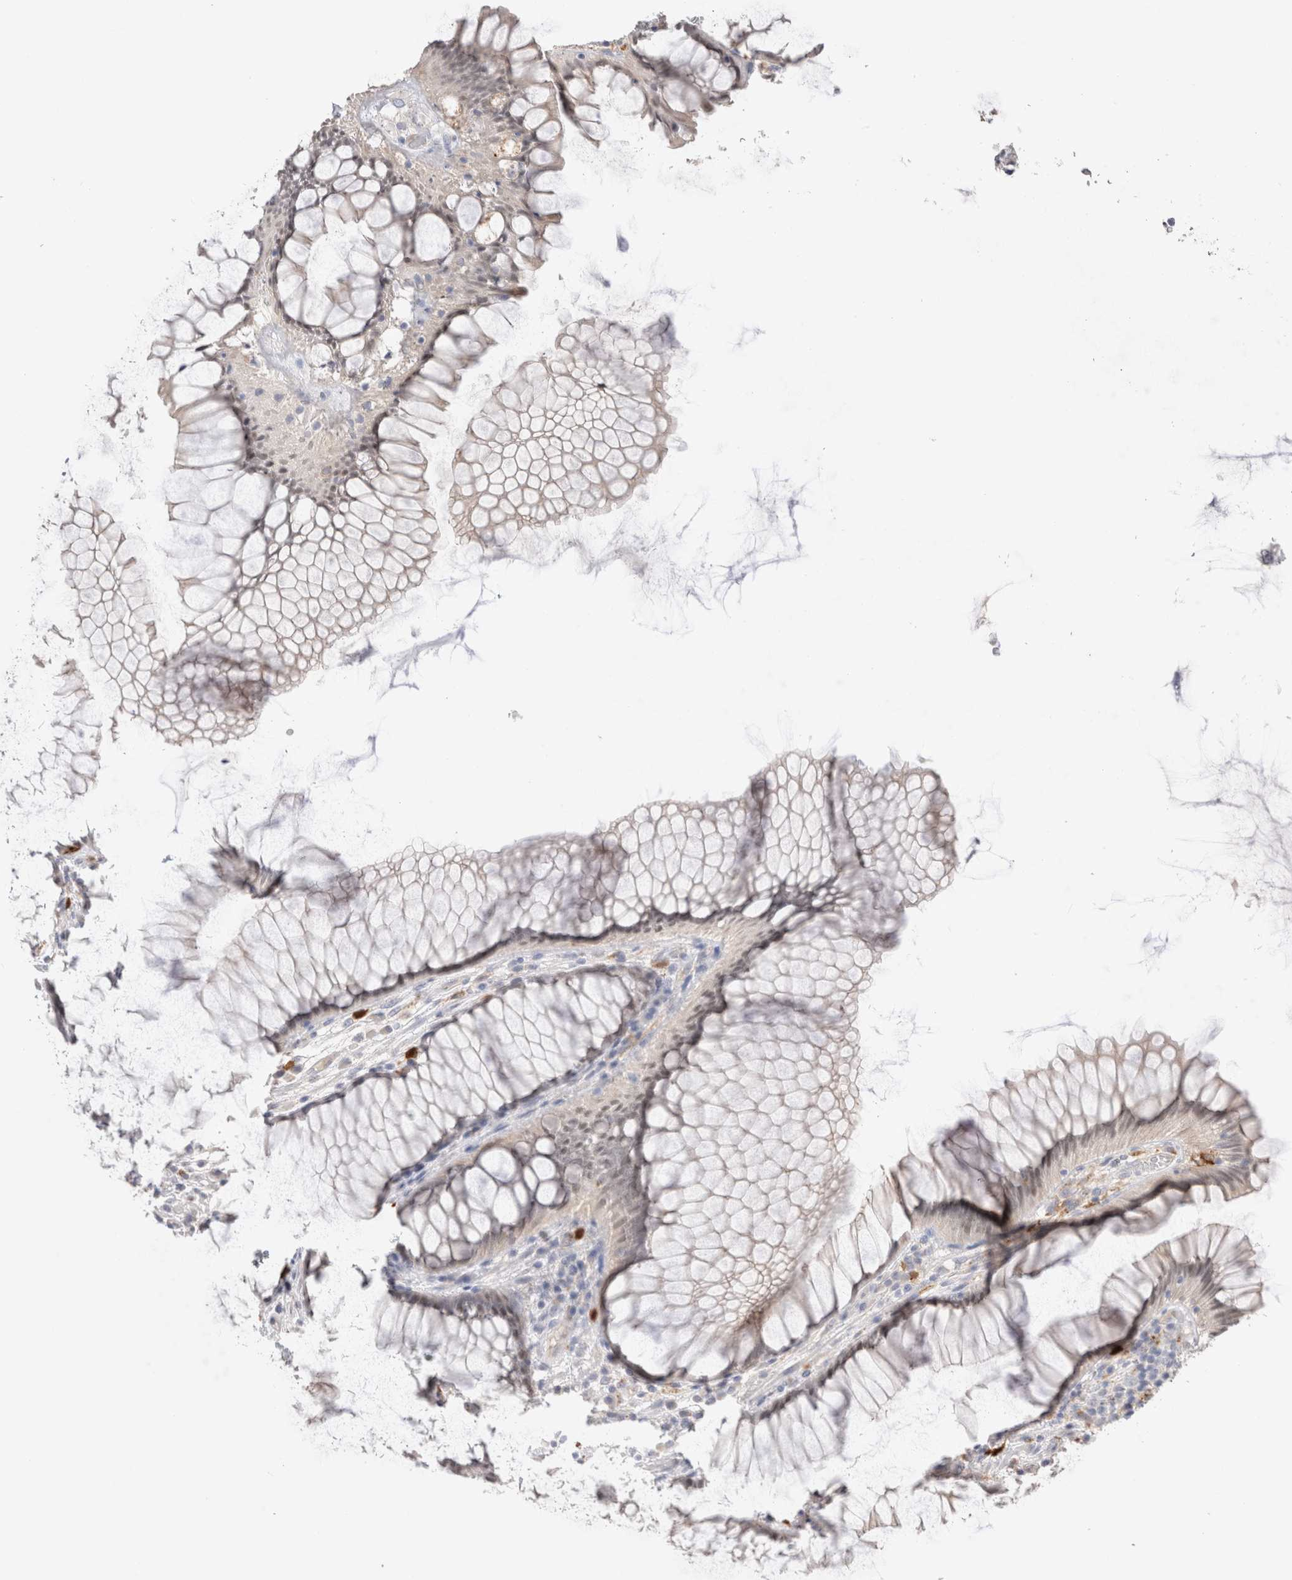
{"staining": {"intensity": "weak", "quantity": ">75%", "location": "nuclear"}, "tissue": "rectum", "cell_type": "Glandular cells", "image_type": "normal", "snomed": [{"axis": "morphology", "description": "Normal tissue, NOS"}, {"axis": "topography", "description": "Rectum"}], "caption": "DAB (3,3'-diaminobenzidine) immunohistochemical staining of unremarkable rectum shows weak nuclear protein expression in about >75% of glandular cells. (DAB (3,3'-diaminobenzidine) IHC with brightfield microscopy, high magnification).", "gene": "HPGDS", "patient": {"sex": "male", "age": 51}}